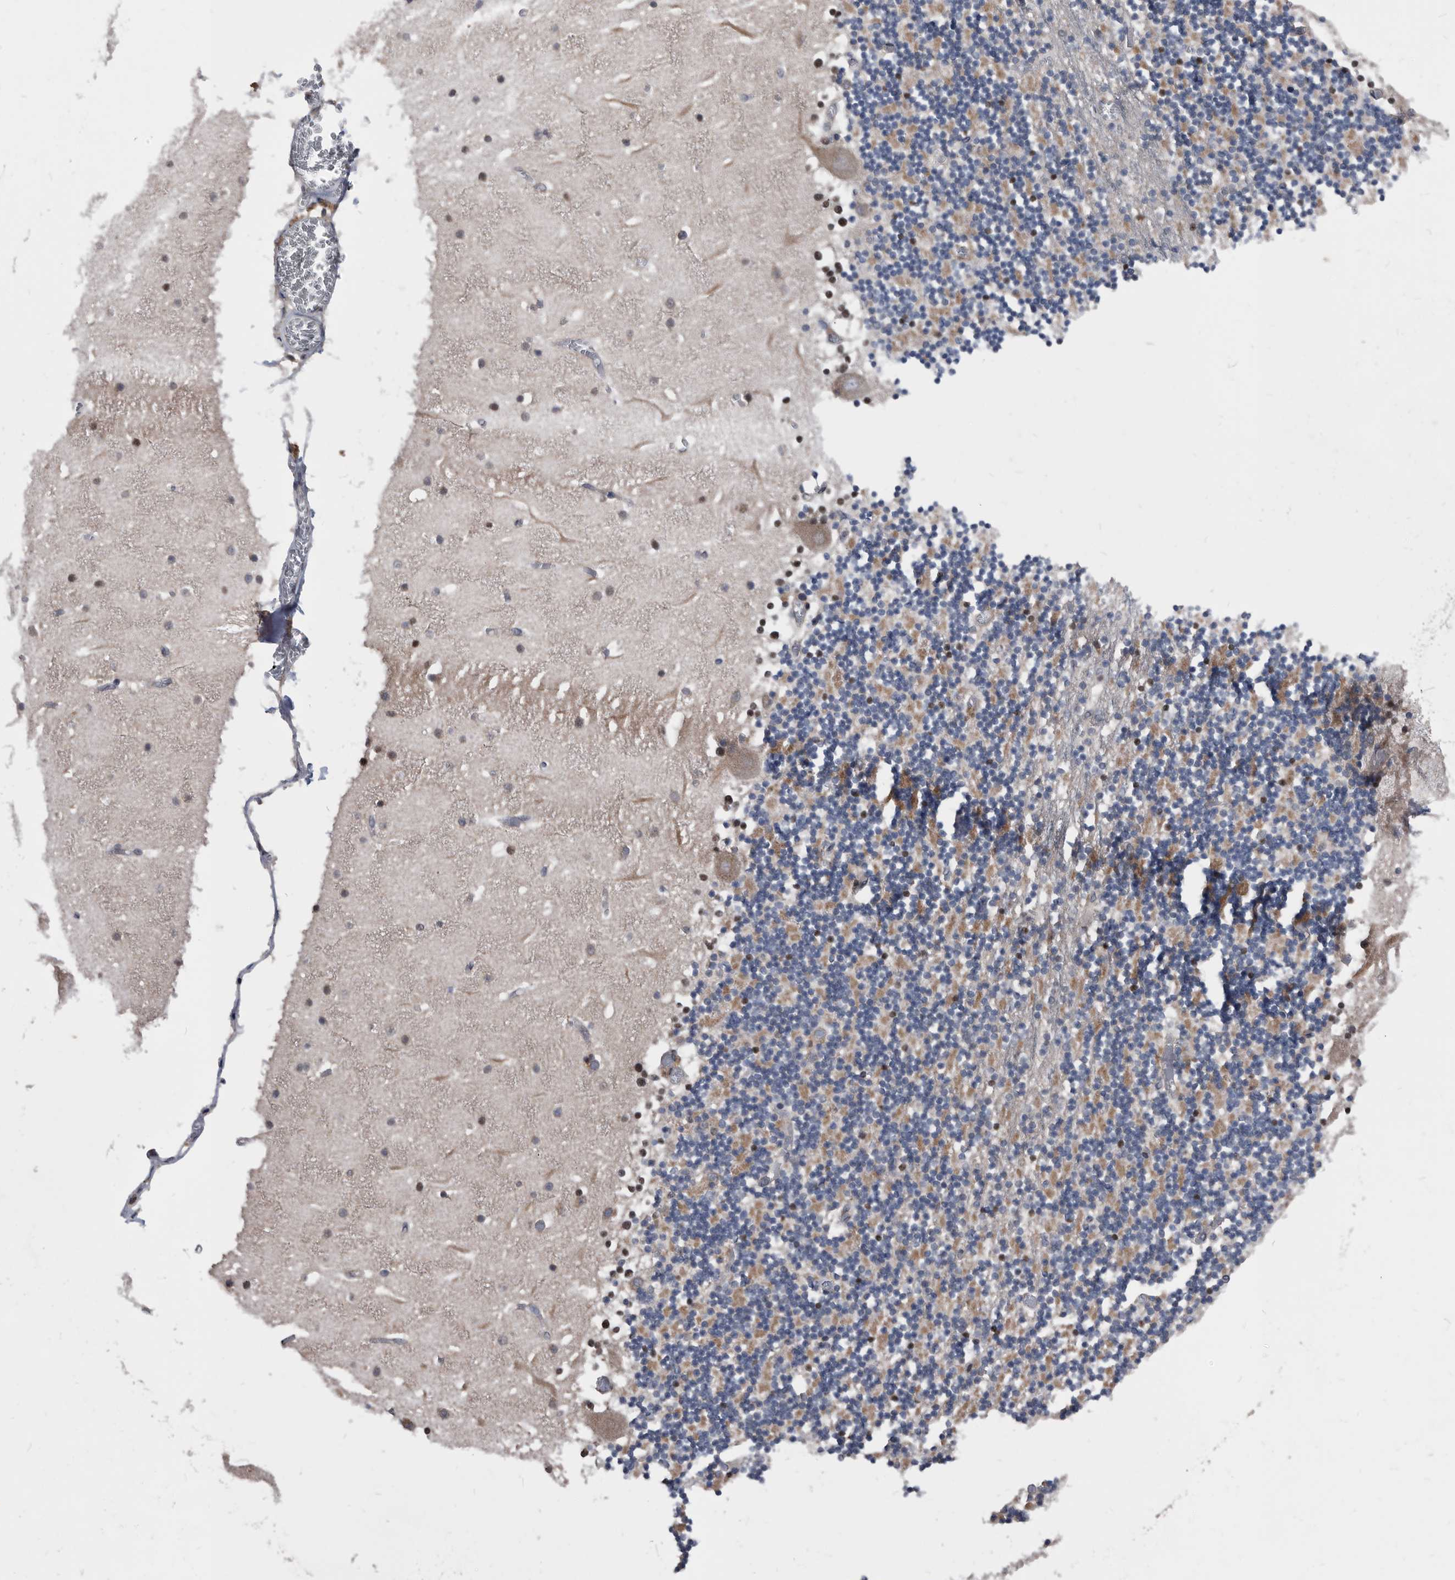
{"staining": {"intensity": "moderate", "quantity": ">75%", "location": "cytoplasmic/membranous"}, "tissue": "cerebellum", "cell_type": "Cells in granular layer", "image_type": "normal", "snomed": [{"axis": "morphology", "description": "Normal tissue, NOS"}, {"axis": "topography", "description": "Cerebellum"}], "caption": "This photomicrograph demonstrates immunohistochemistry staining of normal human cerebellum, with medium moderate cytoplasmic/membranous positivity in approximately >75% of cells in granular layer.", "gene": "NRBP1", "patient": {"sex": "female", "age": 28}}